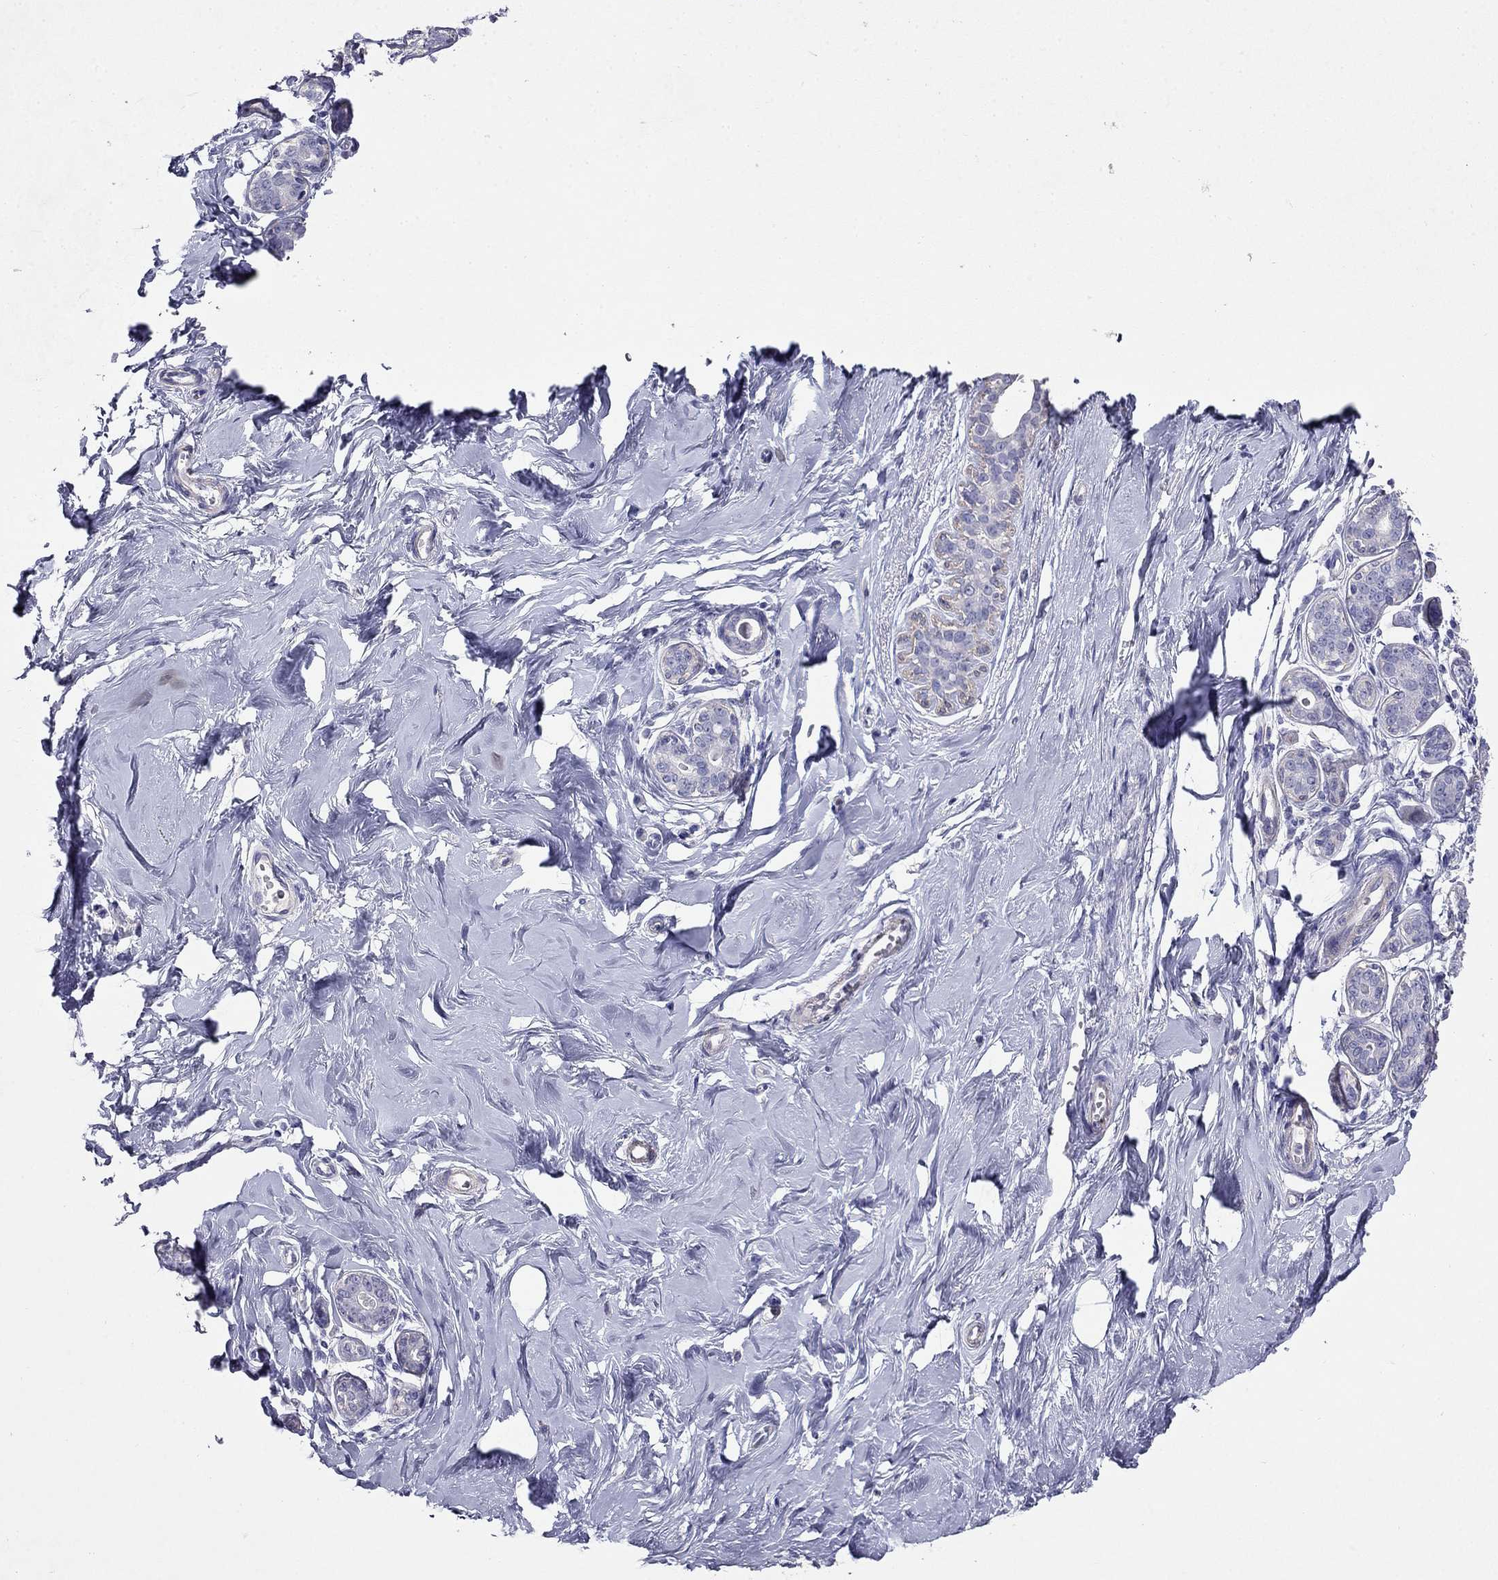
{"staining": {"intensity": "negative", "quantity": "none", "location": "none"}, "tissue": "breast", "cell_type": "Adipocytes", "image_type": "normal", "snomed": [{"axis": "morphology", "description": "Normal tissue, NOS"}, {"axis": "topography", "description": "Skin"}, {"axis": "topography", "description": "Breast"}], "caption": "IHC of normal human breast exhibits no positivity in adipocytes.", "gene": "LY6H", "patient": {"sex": "female", "age": 43}}